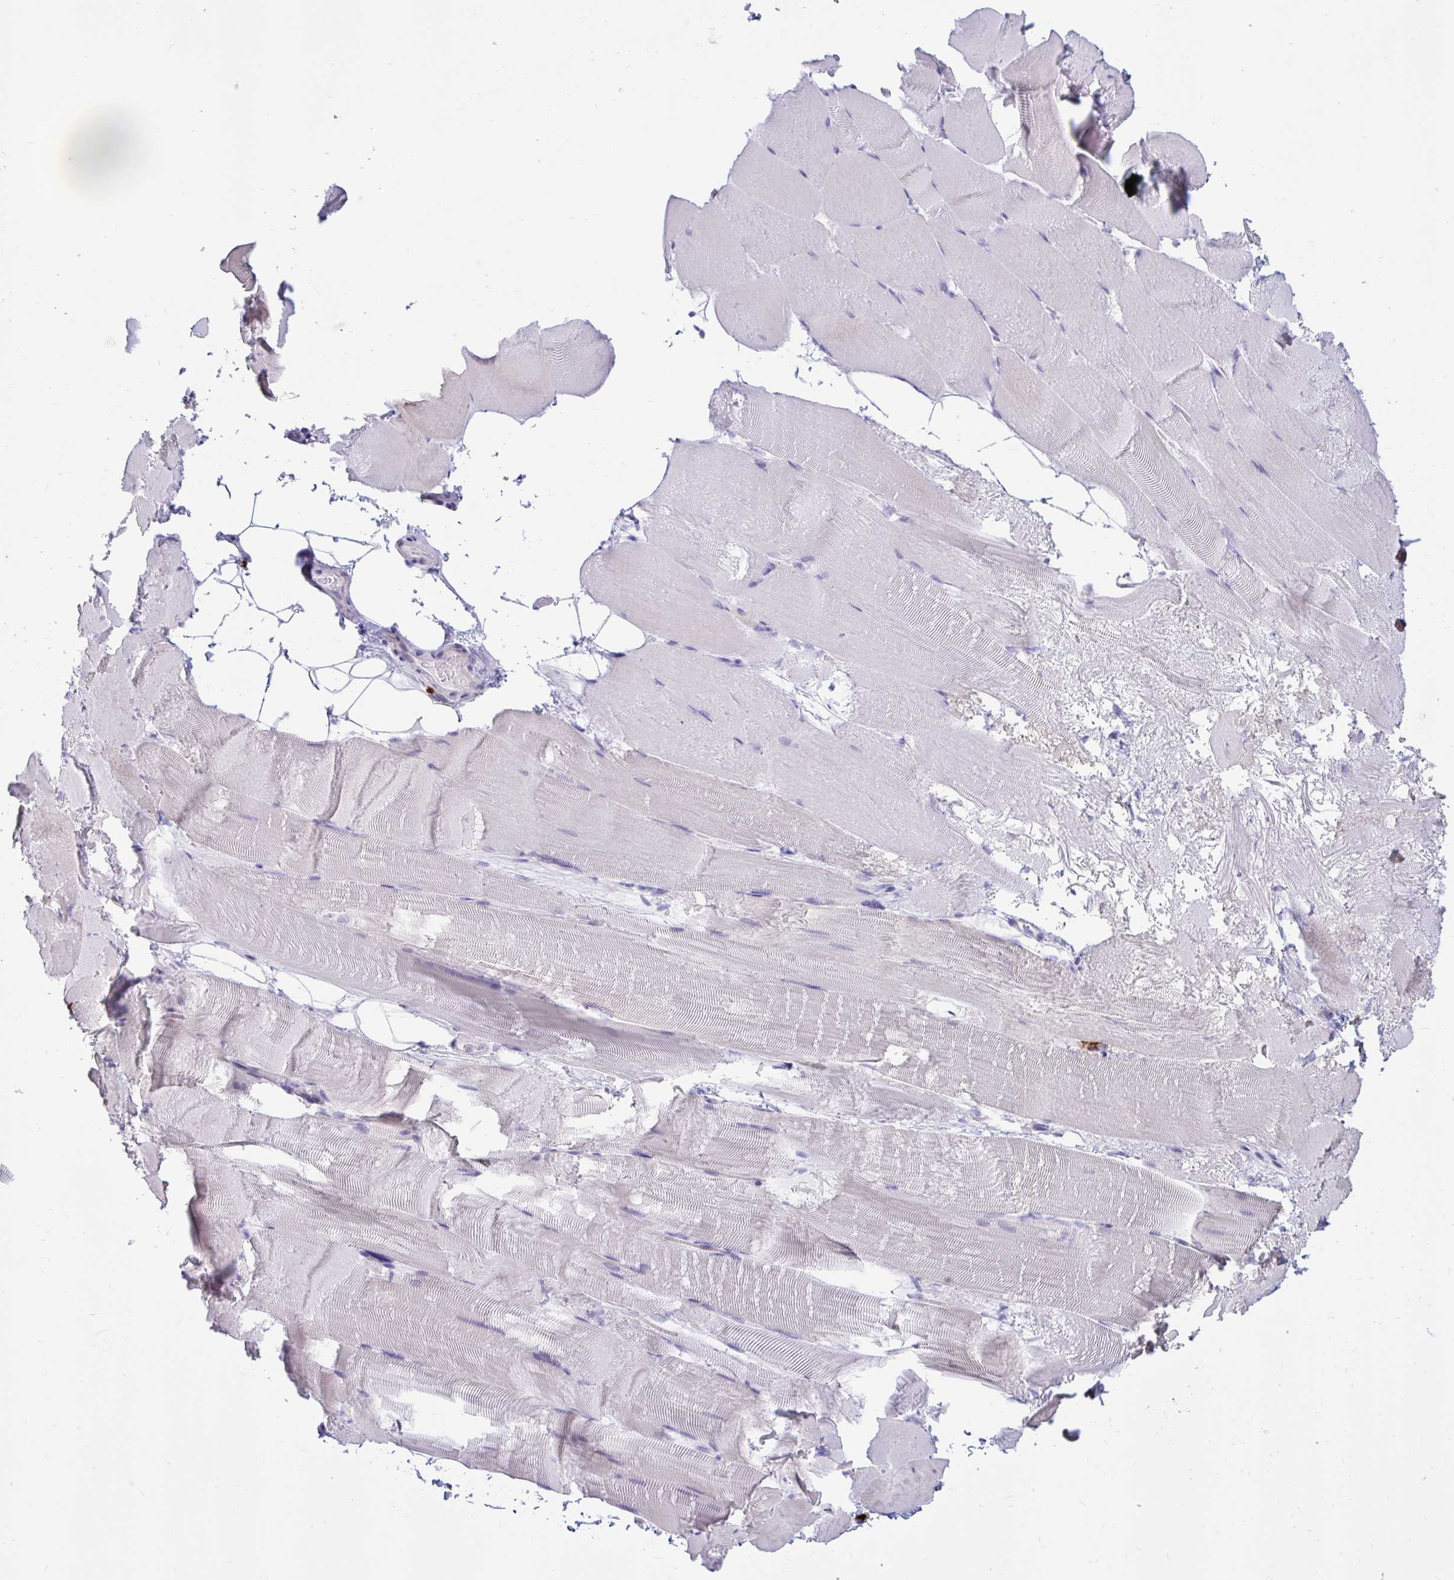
{"staining": {"intensity": "negative", "quantity": "none", "location": "none"}, "tissue": "skeletal muscle", "cell_type": "Myocytes", "image_type": "normal", "snomed": [{"axis": "morphology", "description": "Normal tissue, NOS"}, {"axis": "topography", "description": "Skeletal muscle"}], "caption": "Immunohistochemistry of normal human skeletal muscle shows no staining in myocytes.", "gene": "FAM219B", "patient": {"sex": "female", "age": 64}}